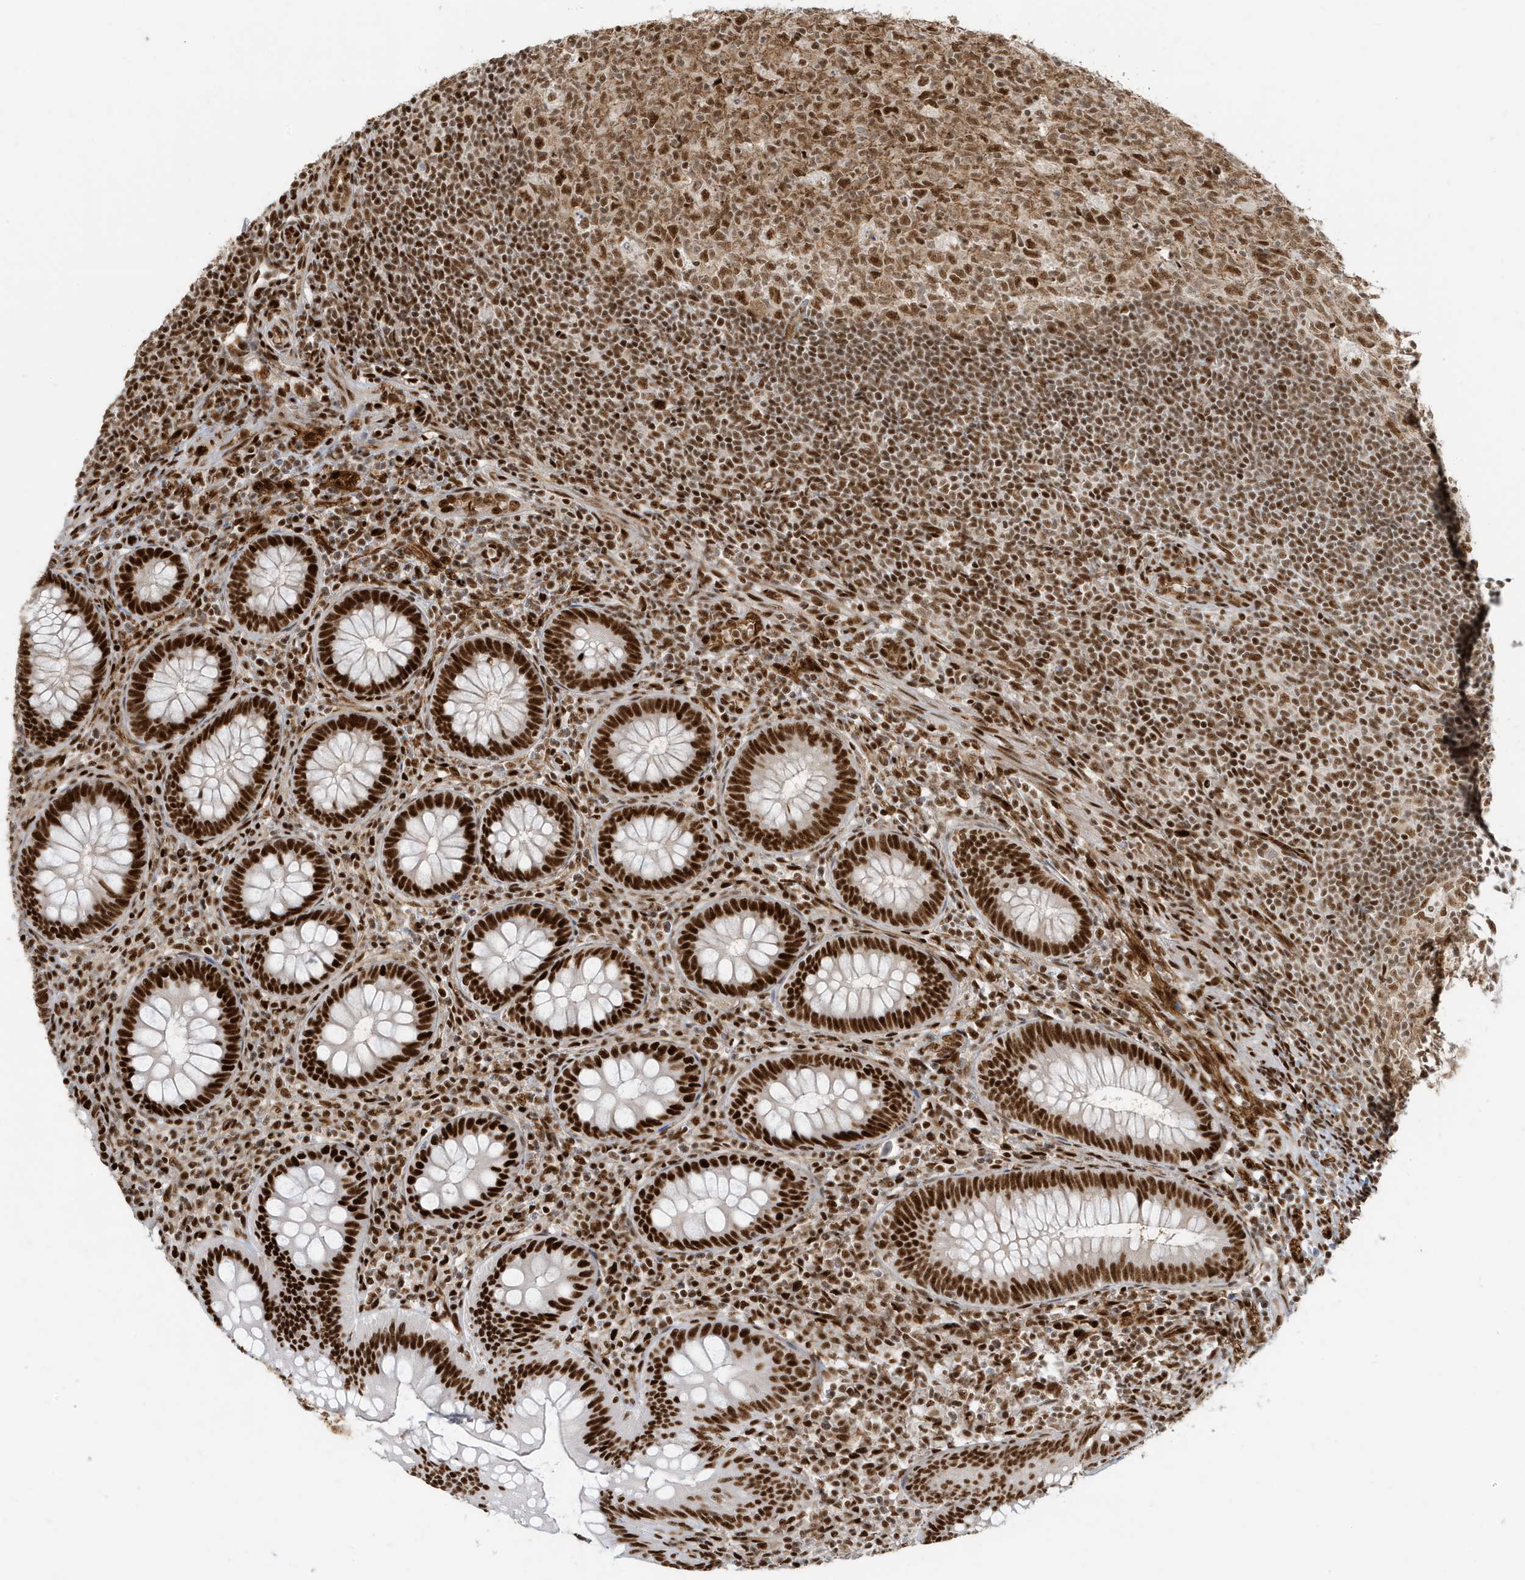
{"staining": {"intensity": "strong", "quantity": ">75%", "location": "nuclear"}, "tissue": "appendix", "cell_type": "Glandular cells", "image_type": "normal", "snomed": [{"axis": "morphology", "description": "Normal tissue, NOS"}, {"axis": "topography", "description": "Appendix"}], "caption": "An immunohistochemistry (IHC) photomicrograph of normal tissue is shown. Protein staining in brown labels strong nuclear positivity in appendix within glandular cells.", "gene": "CKS1B", "patient": {"sex": "male", "age": 14}}